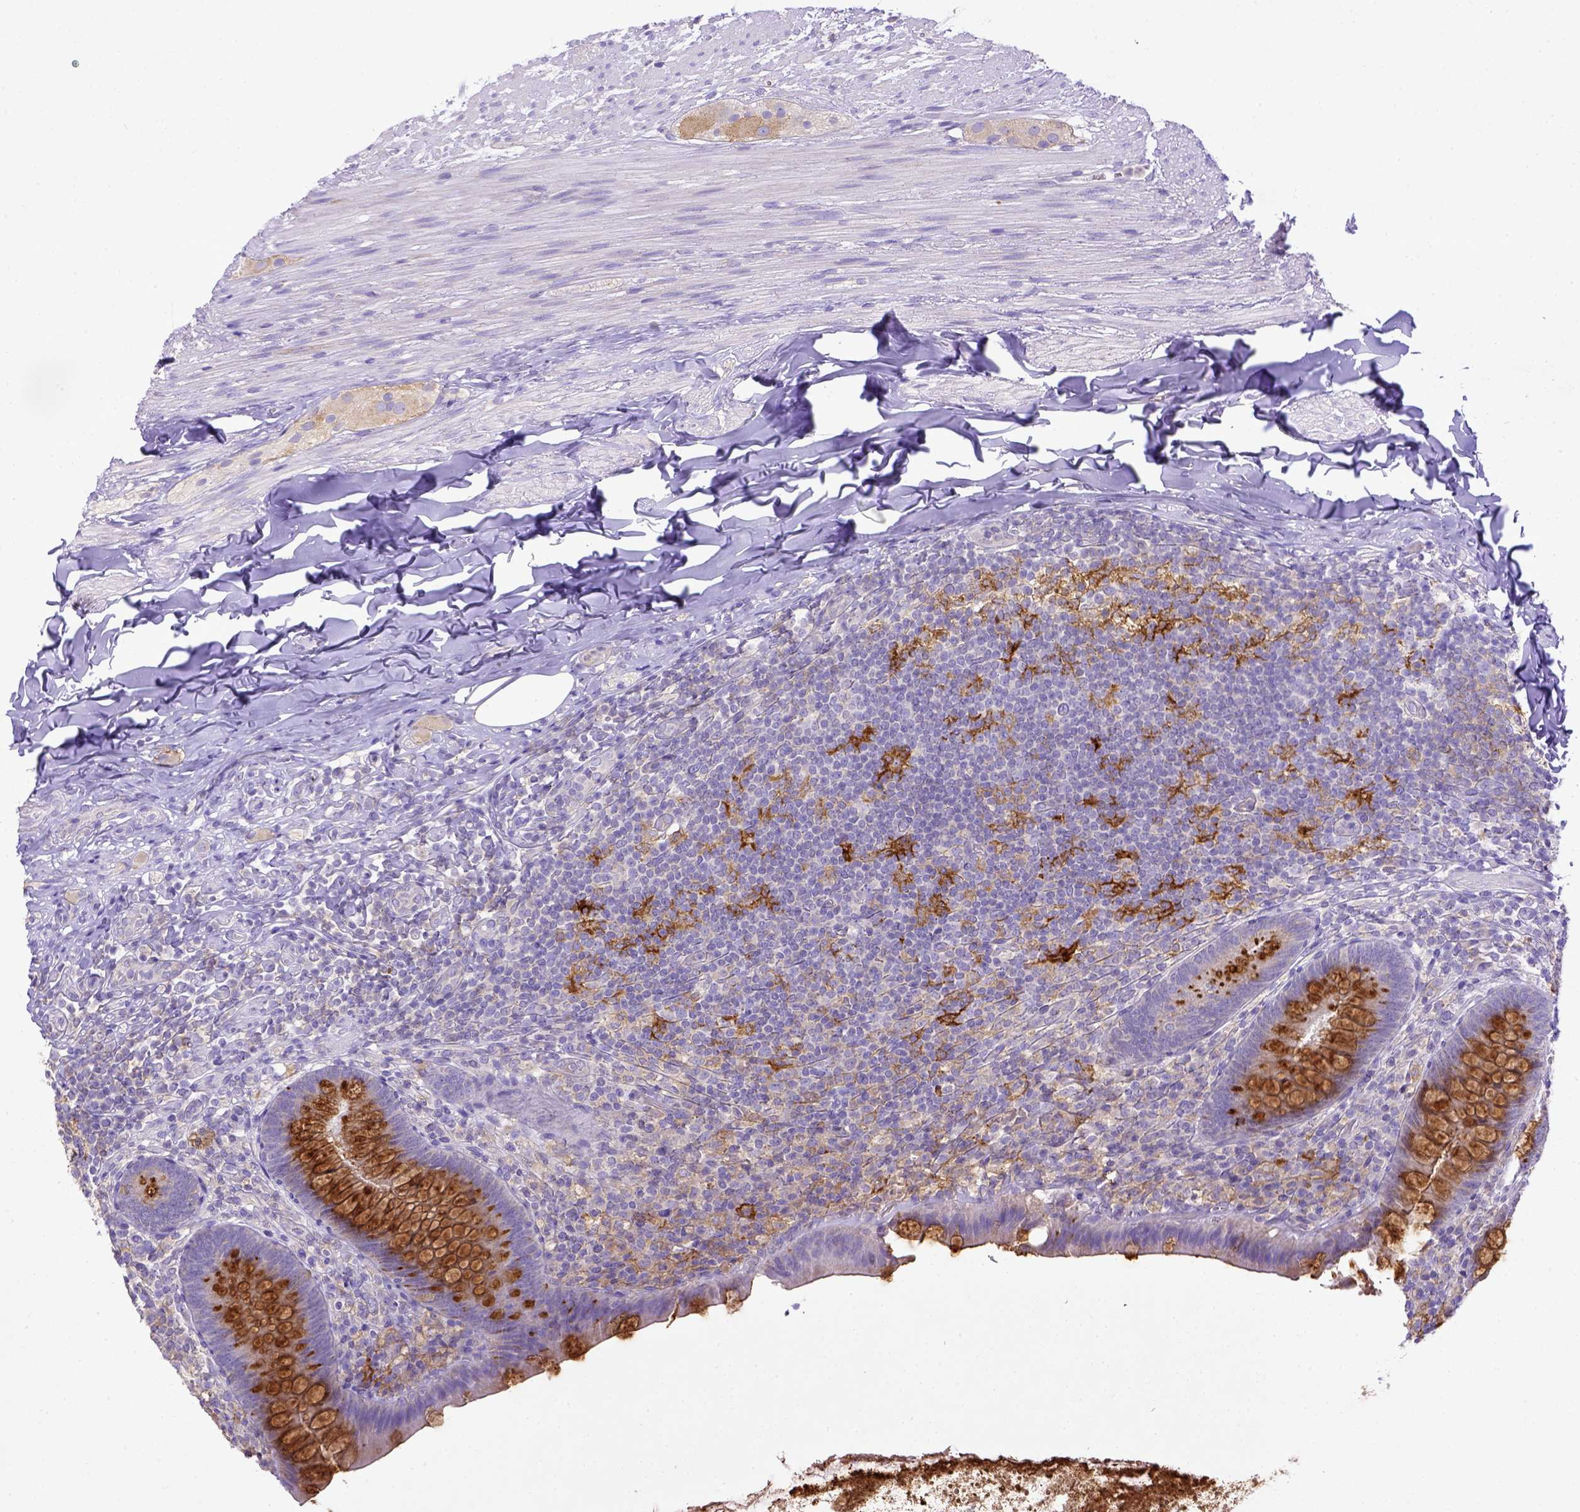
{"staining": {"intensity": "moderate", "quantity": "25%-75%", "location": "cytoplasmic/membranous"}, "tissue": "appendix", "cell_type": "Glandular cells", "image_type": "normal", "snomed": [{"axis": "morphology", "description": "Normal tissue, NOS"}, {"axis": "topography", "description": "Appendix"}], "caption": "Immunohistochemistry (IHC) staining of unremarkable appendix, which displays medium levels of moderate cytoplasmic/membranous expression in about 25%-75% of glandular cells indicating moderate cytoplasmic/membranous protein staining. The staining was performed using DAB (3,3'-diaminobenzidine) (brown) for protein detection and nuclei were counterstained in hematoxylin (blue).", "gene": "CD40", "patient": {"sex": "male", "age": 47}}